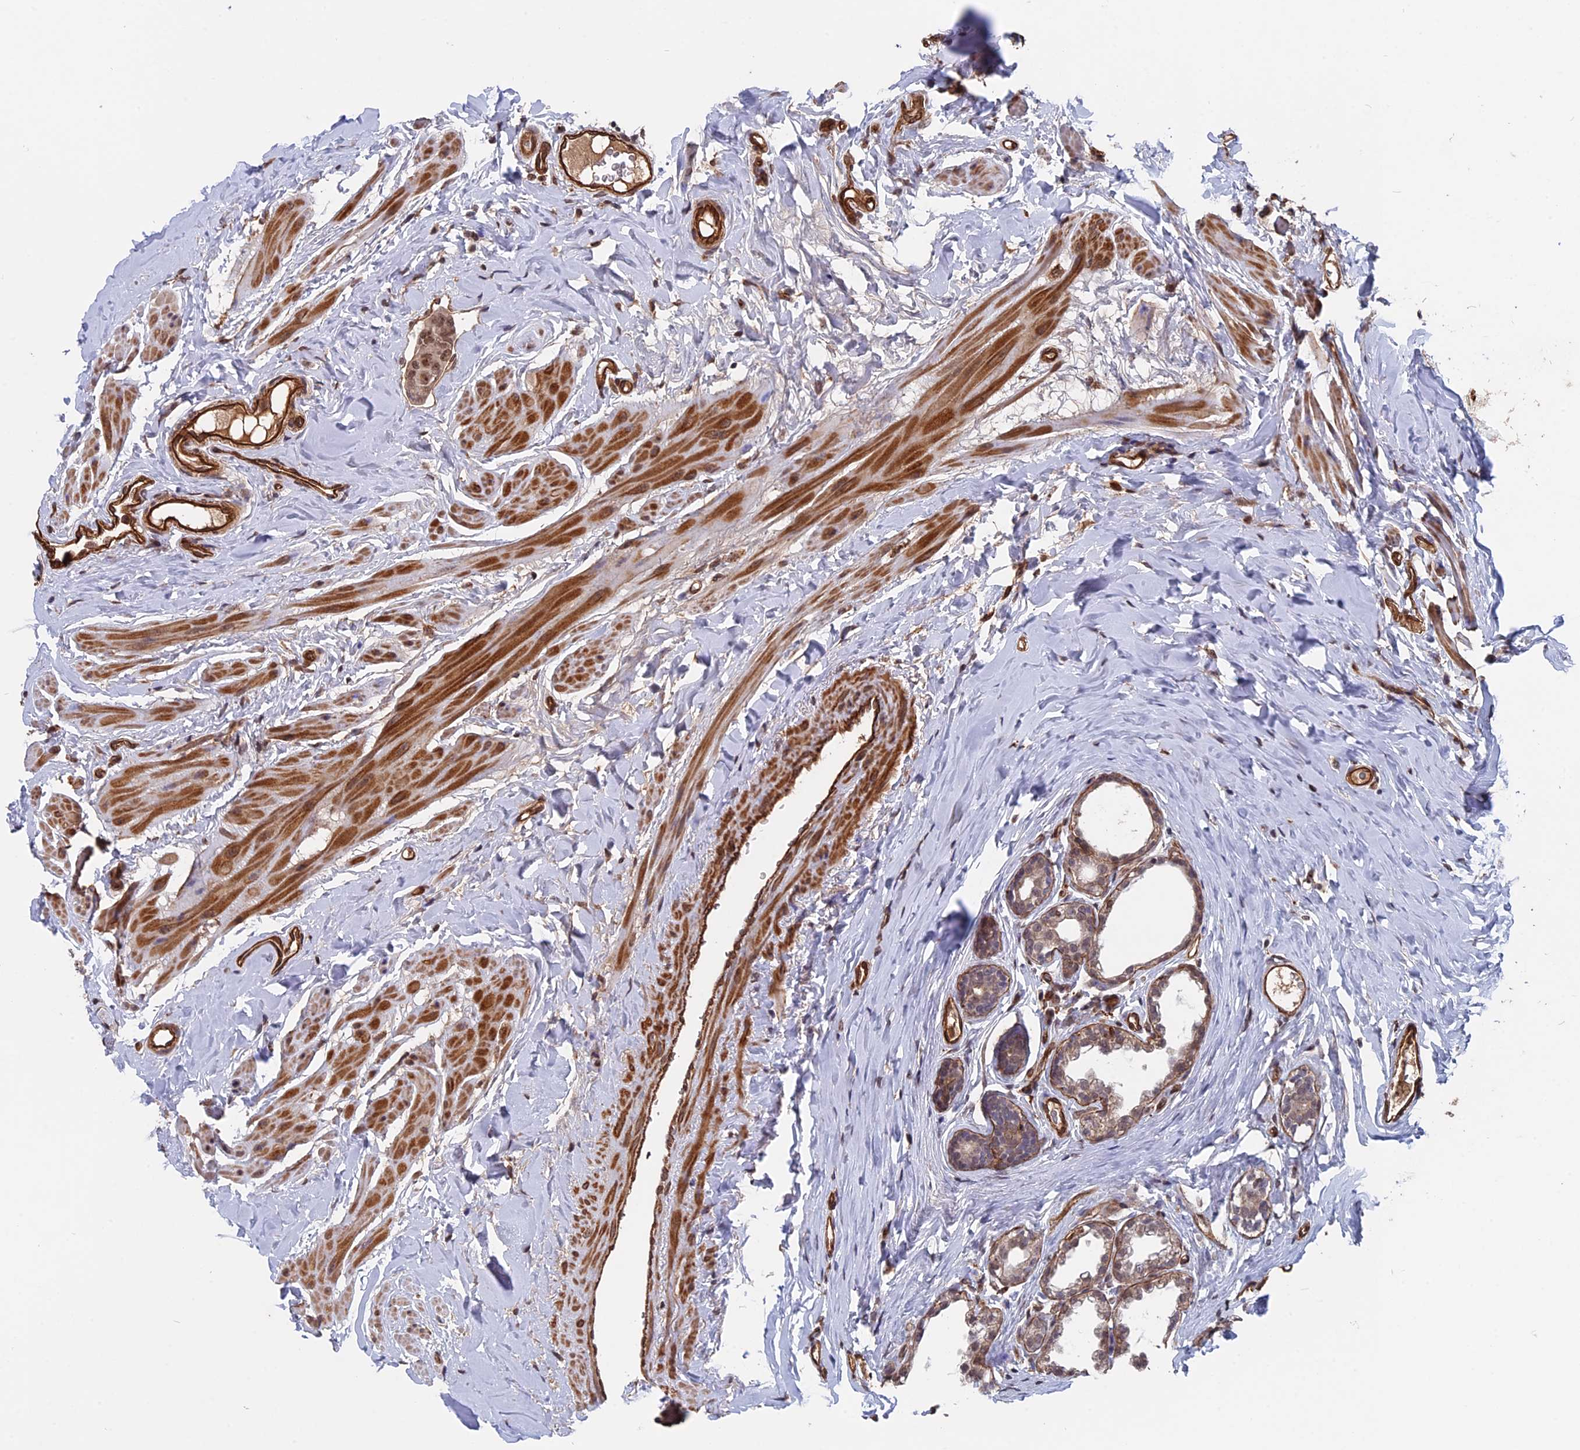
{"staining": {"intensity": "moderate", "quantity": ">75%", "location": "nuclear"}, "tissue": "breast cancer", "cell_type": "Tumor cells", "image_type": "cancer", "snomed": [{"axis": "morphology", "description": "Duct carcinoma"}, {"axis": "topography", "description": "Breast"}], "caption": "A photomicrograph showing moderate nuclear expression in about >75% of tumor cells in breast cancer, as visualized by brown immunohistochemical staining.", "gene": "NOSIP", "patient": {"sex": "female", "age": 40}}